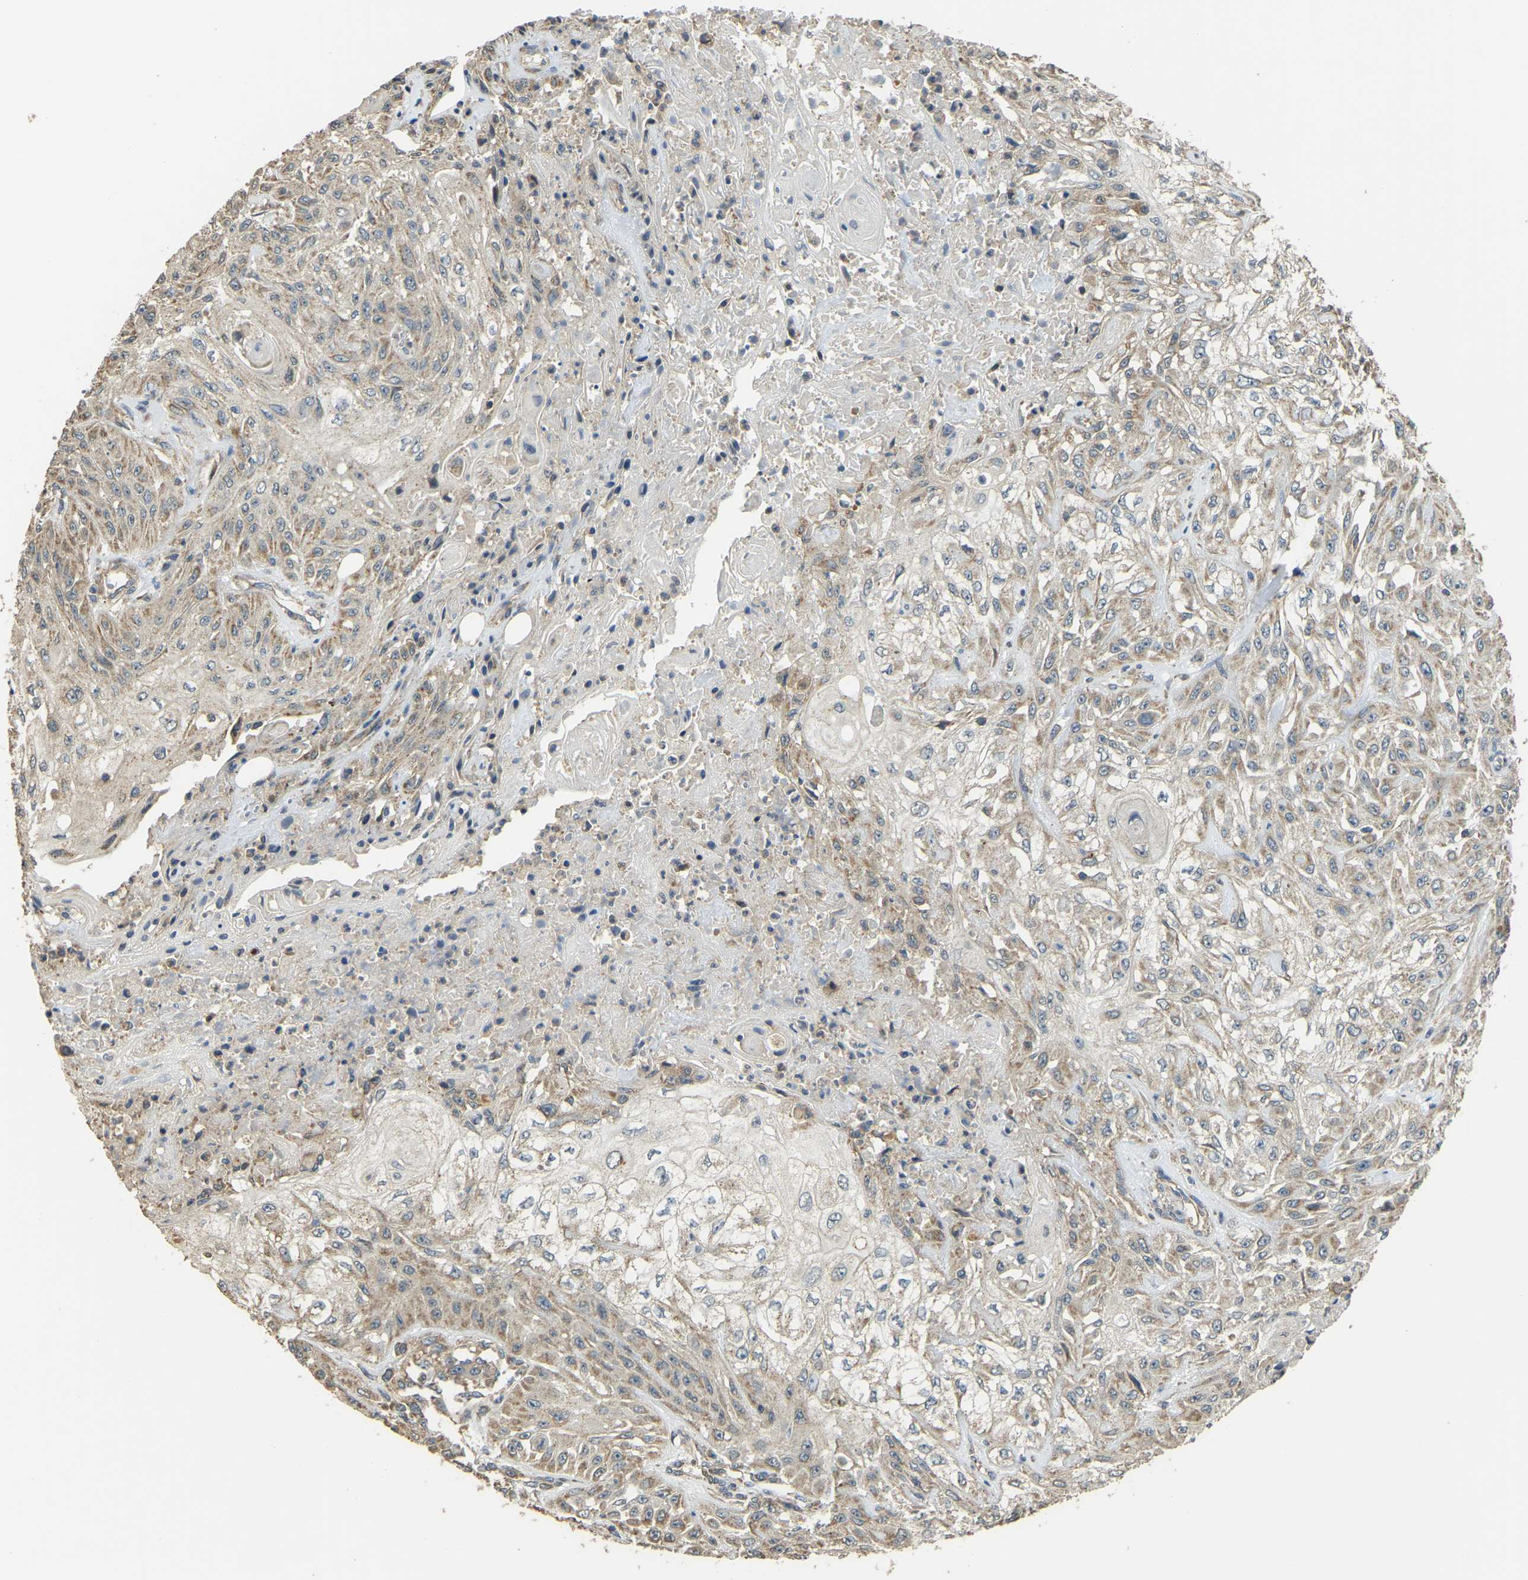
{"staining": {"intensity": "moderate", "quantity": "<25%", "location": "cytoplasmic/membranous"}, "tissue": "skin cancer", "cell_type": "Tumor cells", "image_type": "cancer", "snomed": [{"axis": "morphology", "description": "Squamous cell carcinoma, NOS"}, {"axis": "morphology", "description": "Squamous cell carcinoma, metastatic, NOS"}, {"axis": "topography", "description": "Skin"}, {"axis": "topography", "description": "Lymph node"}], "caption": "IHC staining of skin cancer (metastatic squamous cell carcinoma), which shows low levels of moderate cytoplasmic/membranous staining in approximately <25% of tumor cells indicating moderate cytoplasmic/membranous protein staining. The staining was performed using DAB (brown) for protein detection and nuclei were counterstained in hematoxylin (blue).", "gene": "GNG2", "patient": {"sex": "male", "age": 75}}